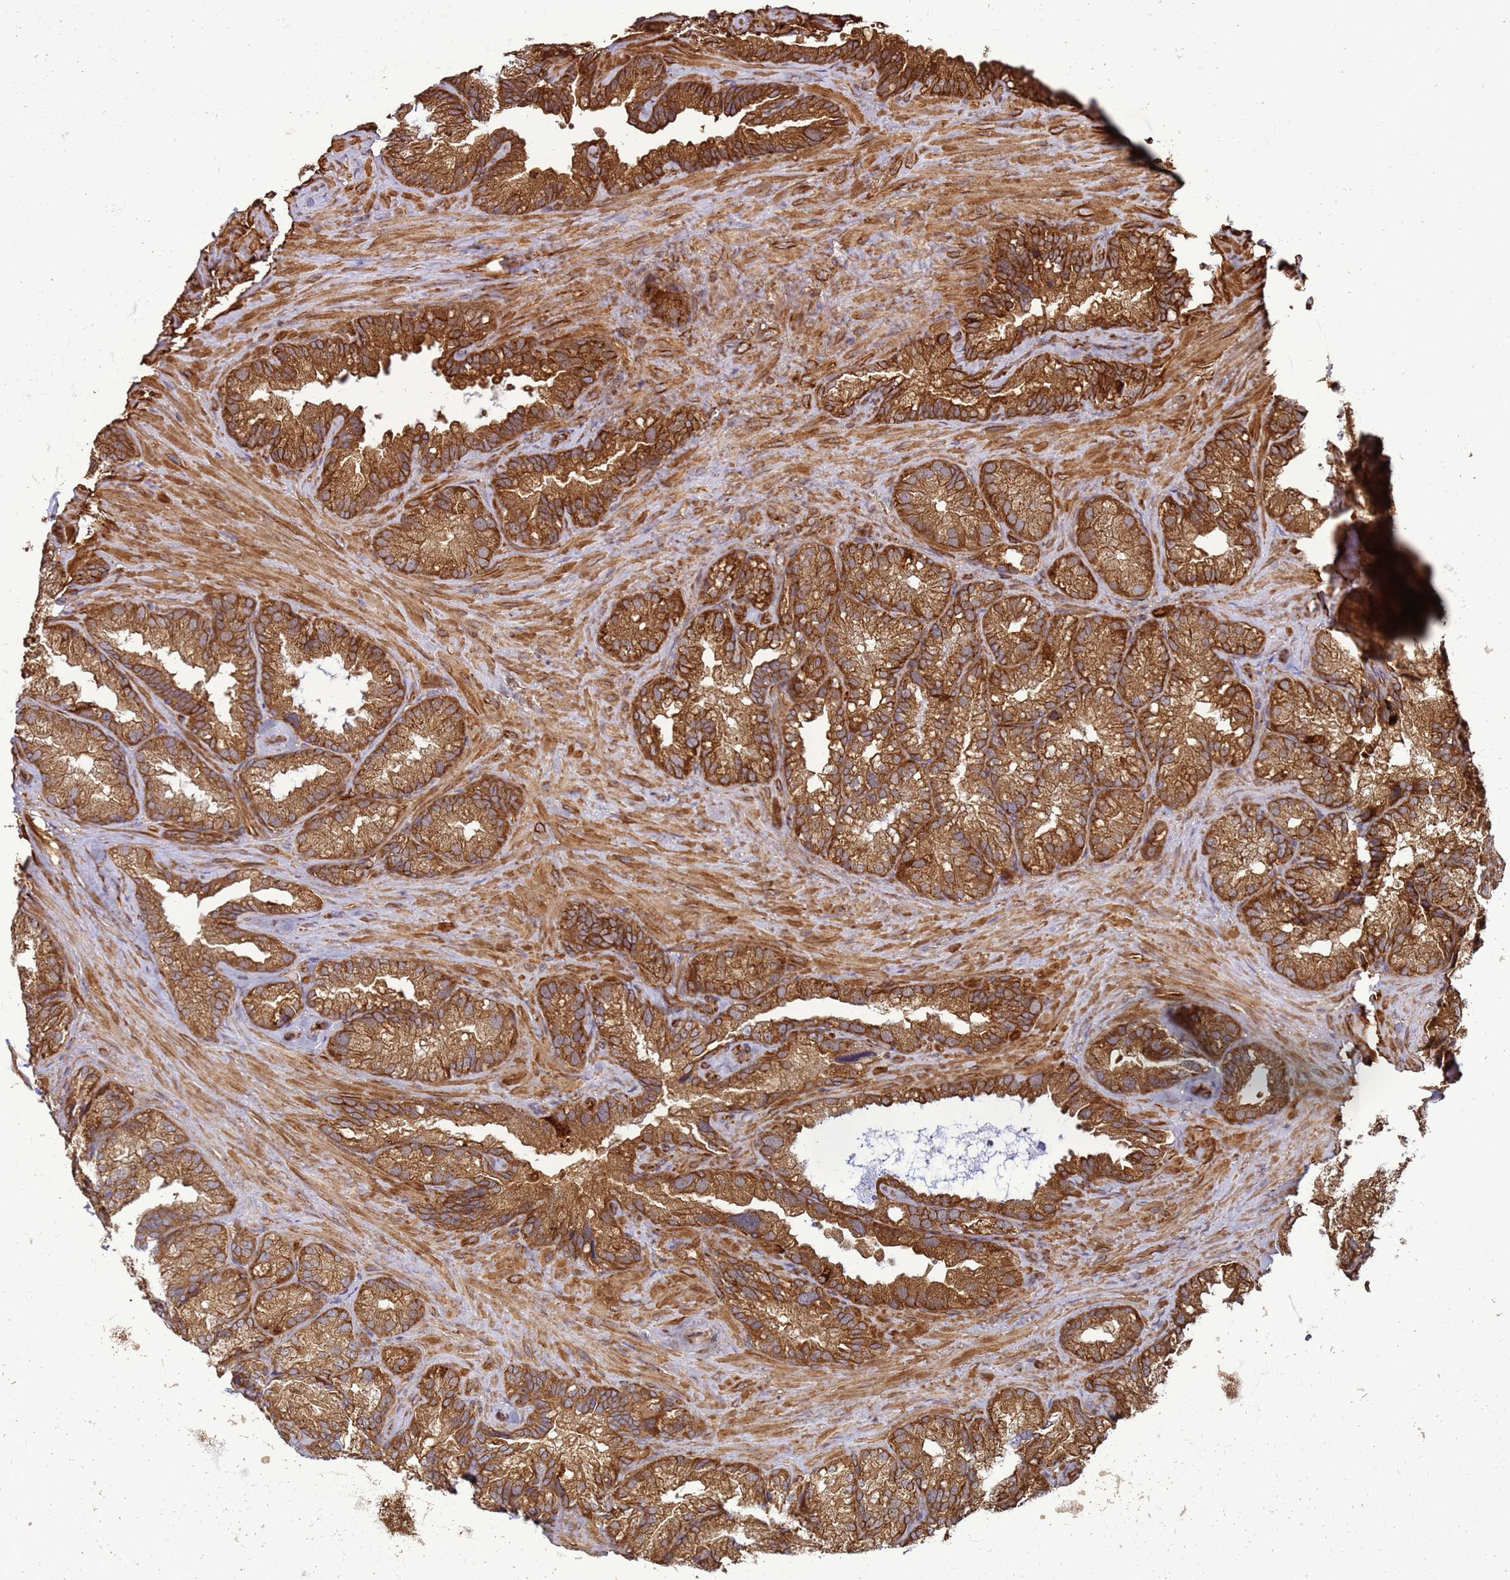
{"staining": {"intensity": "strong", "quantity": ">75%", "location": "cytoplasmic/membranous"}, "tissue": "seminal vesicle", "cell_type": "Glandular cells", "image_type": "normal", "snomed": [{"axis": "morphology", "description": "Normal tissue, NOS"}, {"axis": "topography", "description": "Prostate"}, {"axis": "topography", "description": "Seminal veicle"}], "caption": "Strong cytoplasmic/membranous positivity is identified in approximately >75% of glandular cells in normal seminal vesicle. The protein of interest is stained brown, and the nuclei are stained in blue (DAB (3,3'-diaminobenzidine) IHC with brightfield microscopy, high magnification).", "gene": "CNOT1", "patient": {"sex": "male", "age": 68}}